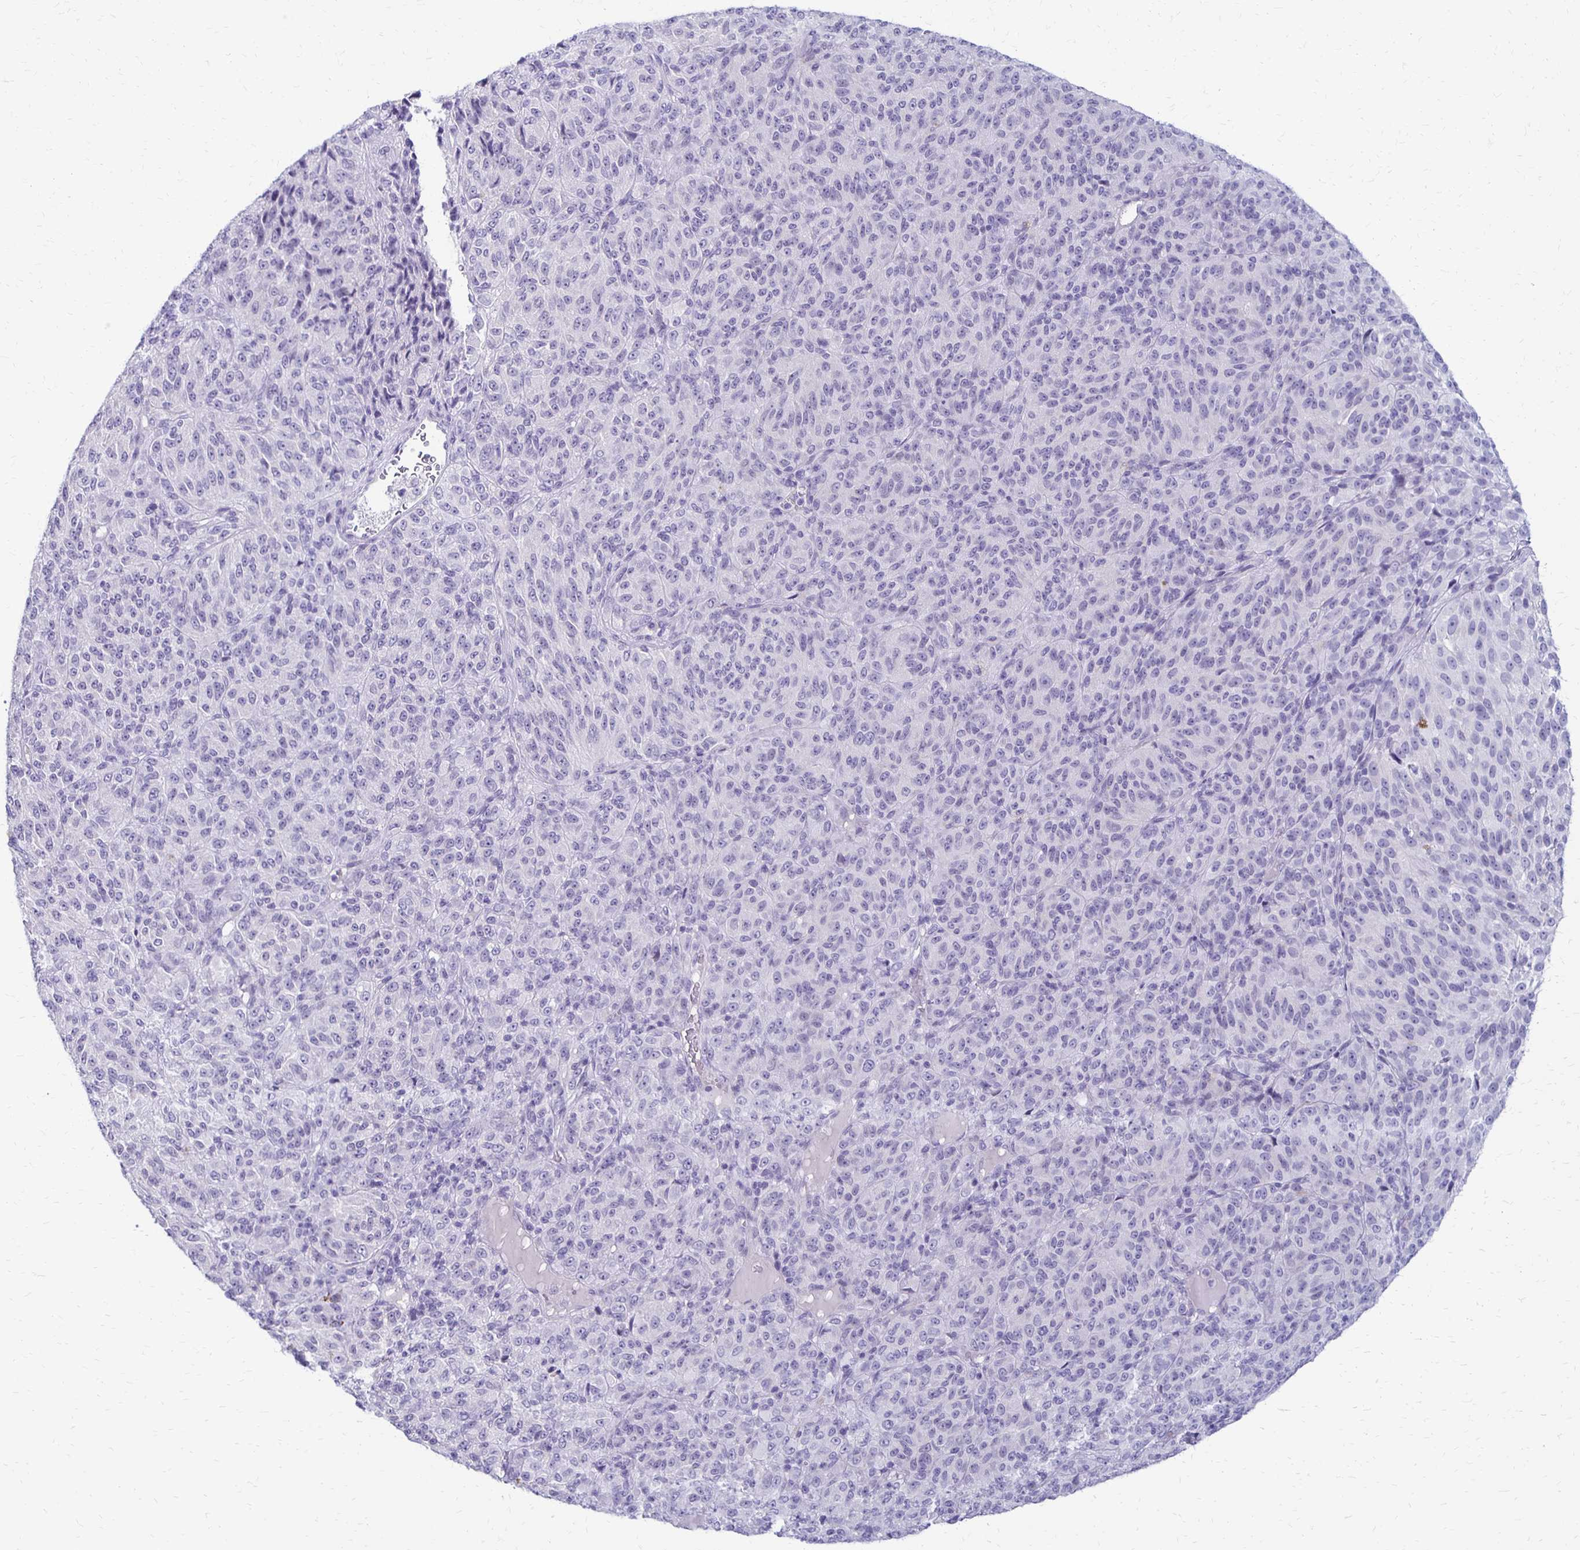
{"staining": {"intensity": "negative", "quantity": "none", "location": "none"}, "tissue": "melanoma", "cell_type": "Tumor cells", "image_type": "cancer", "snomed": [{"axis": "morphology", "description": "Malignant melanoma, Metastatic site"}, {"axis": "topography", "description": "Brain"}], "caption": "Tumor cells are negative for protein expression in human malignant melanoma (metastatic site).", "gene": "RYR1", "patient": {"sex": "female", "age": 56}}